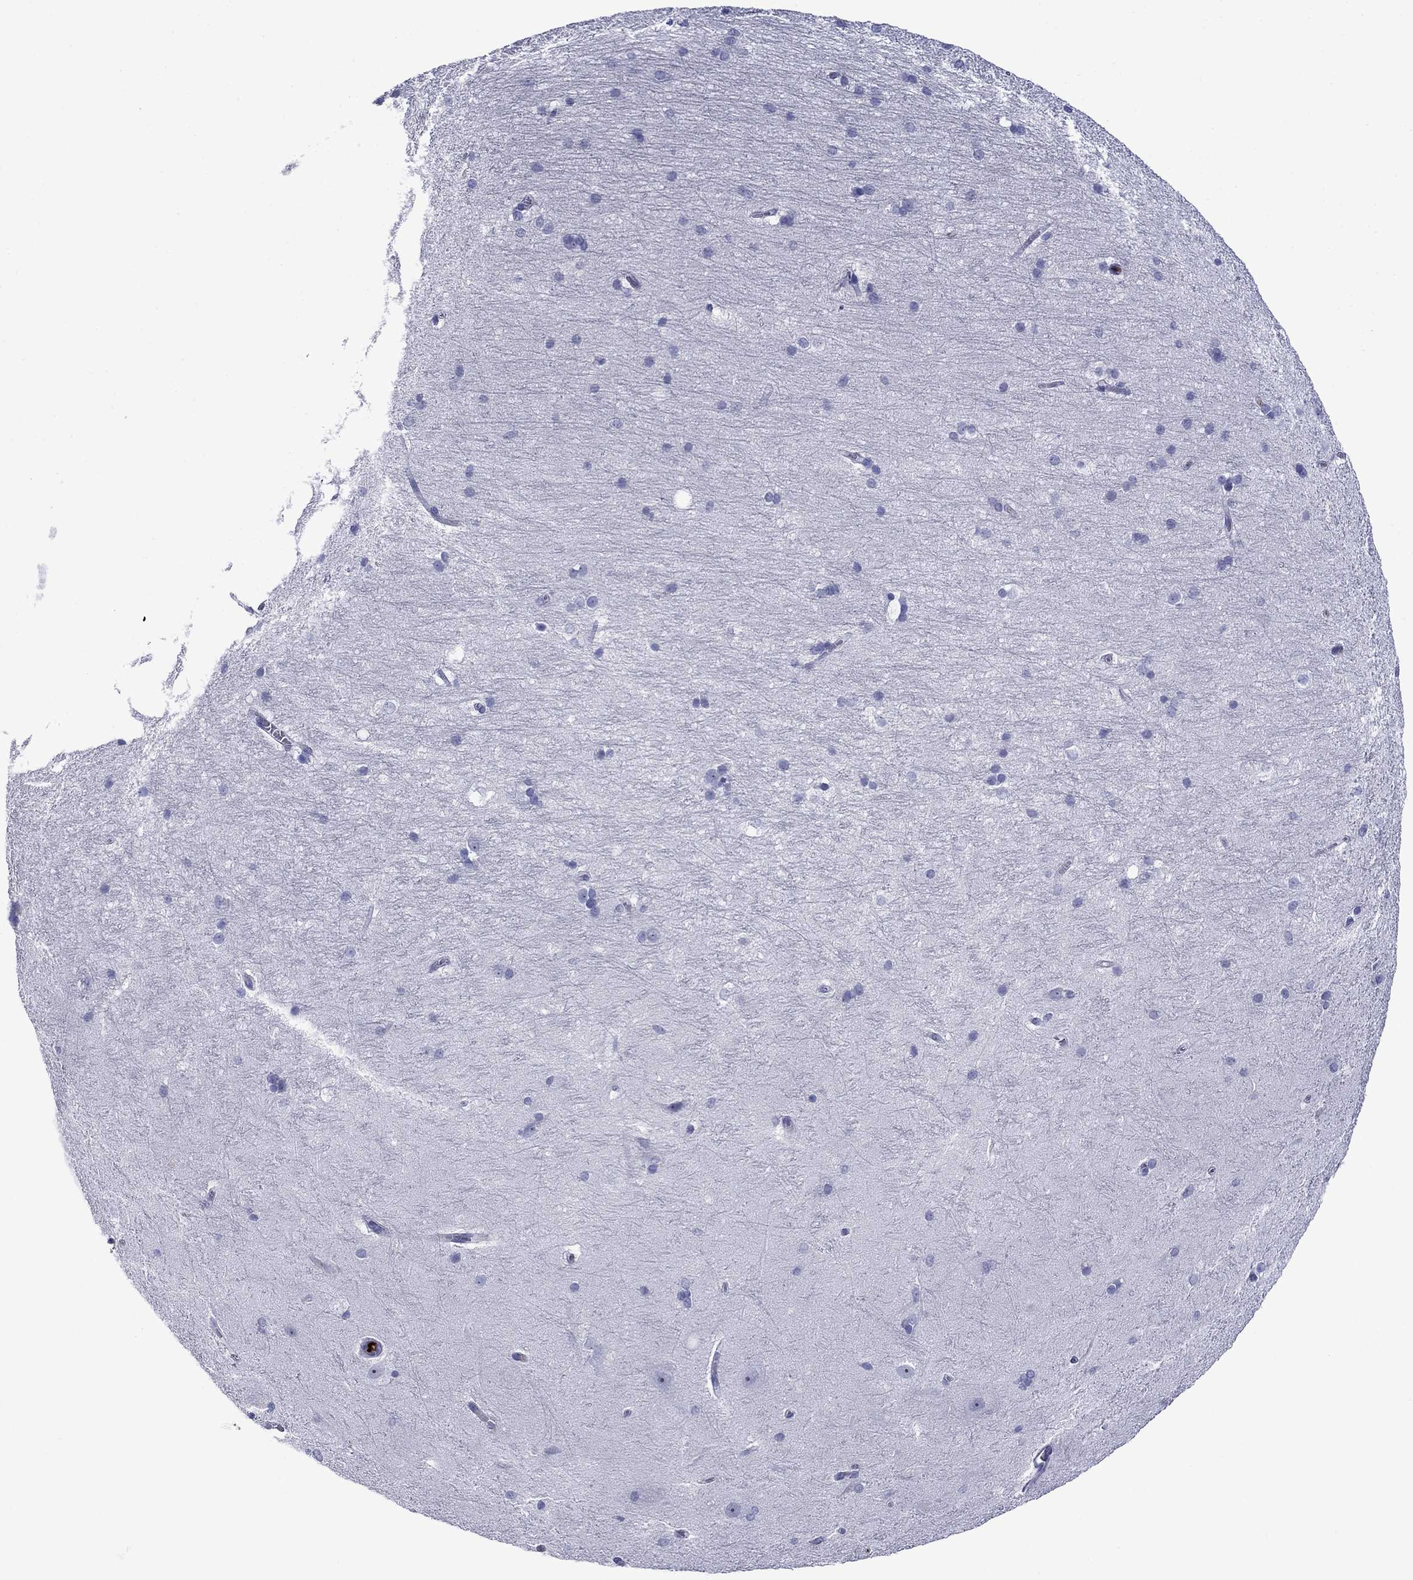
{"staining": {"intensity": "negative", "quantity": "none", "location": "none"}, "tissue": "hippocampus", "cell_type": "Glial cells", "image_type": "normal", "snomed": [{"axis": "morphology", "description": "Normal tissue, NOS"}, {"axis": "topography", "description": "Cerebral cortex"}, {"axis": "topography", "description": "Hippocampus"}], "caption": "Immunohistochemistry histopathology image of benign human hippocampus stained for a protein (brown), which displays no expression in glial cells.", "gene": "APOA2", "patient": {"sex": "female", "age": 19}}